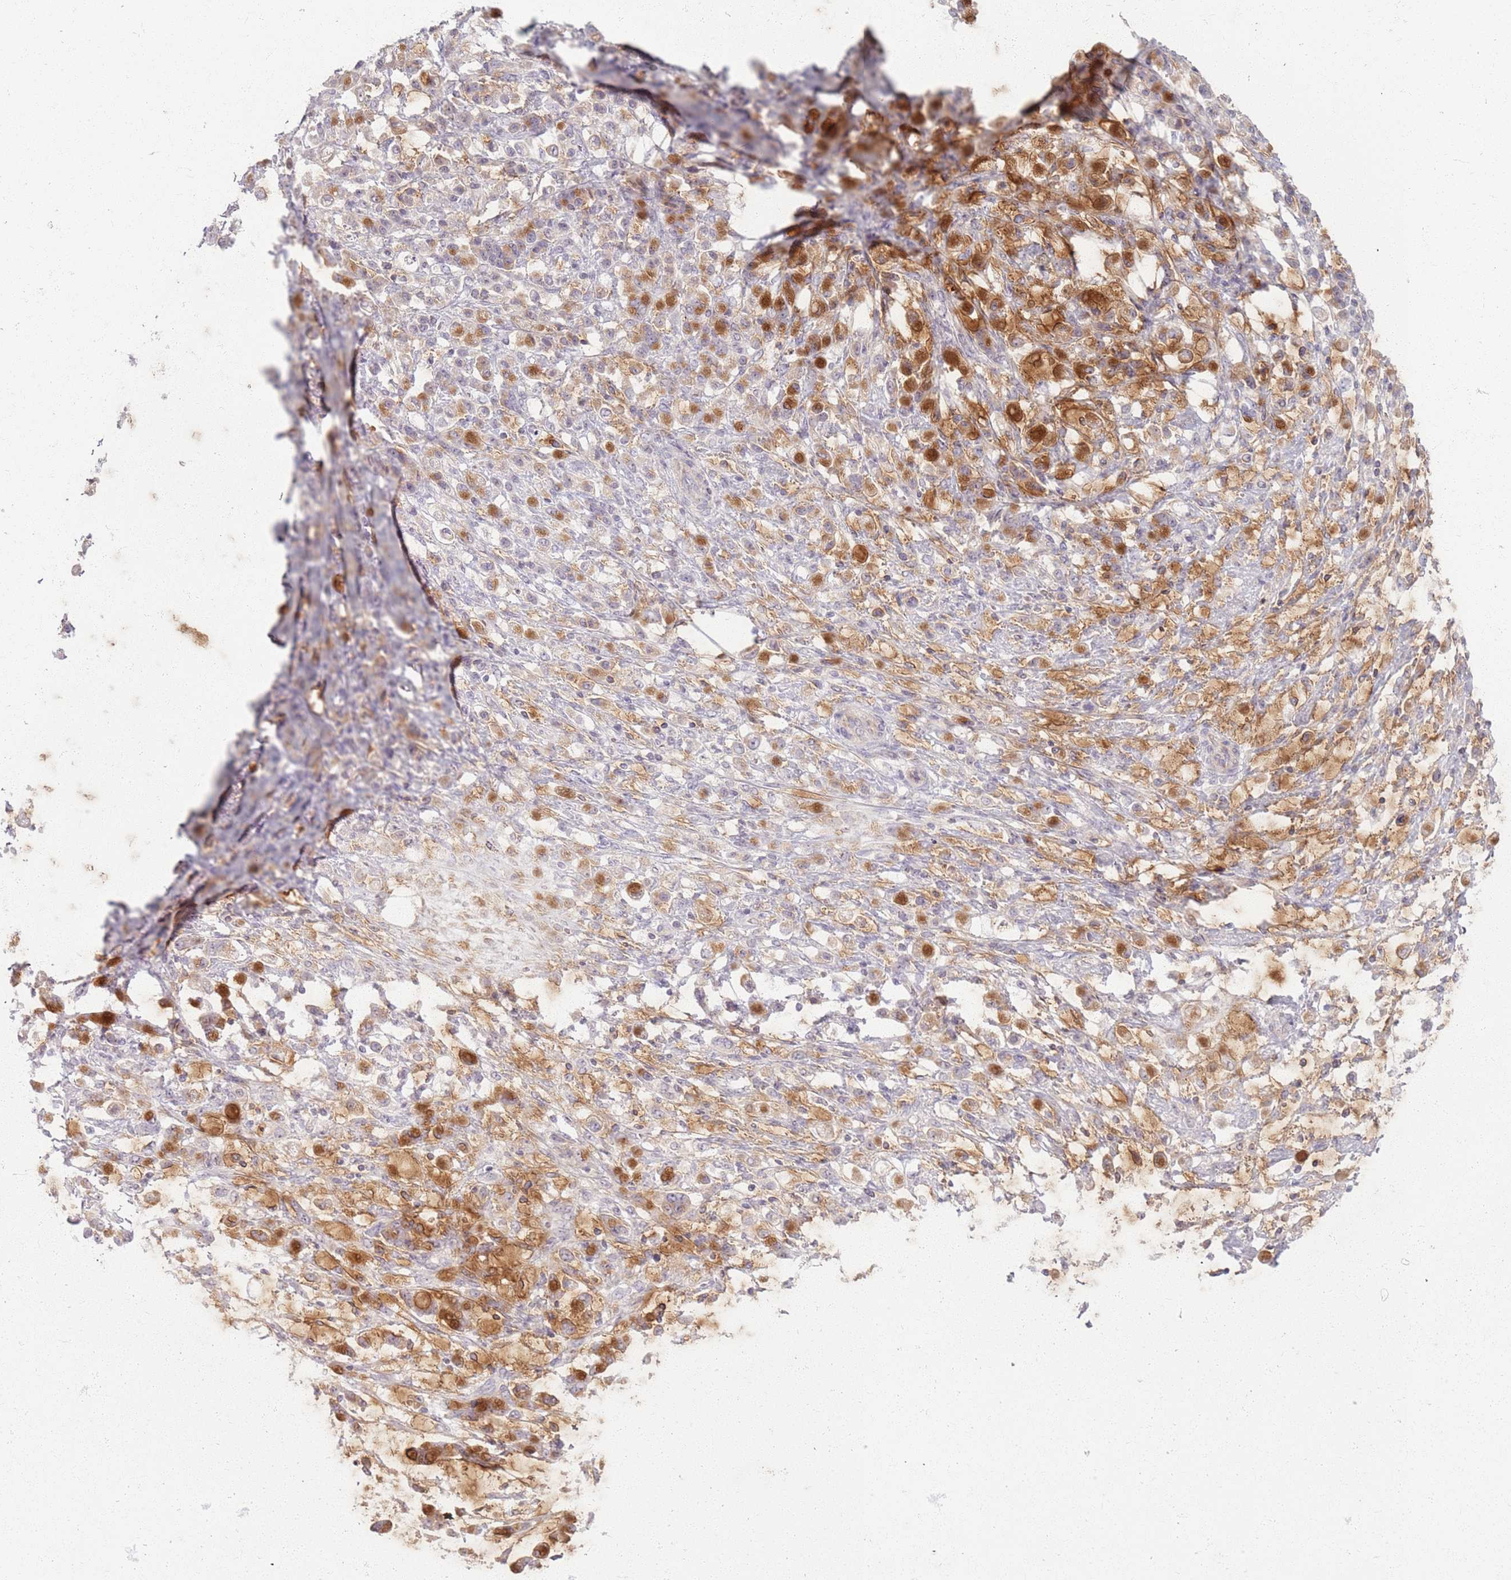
{"staining": {"intensity": "strong", "quantity": "<25%", "location": "cytoplasmic/membranous"}, "tissue": "stomach cancer", "cell_type": "Tumor cells", "image_type": "cancer", "snomed": [{"axis": "morphology", "description": "Adenocarcinoma, NOS"}, {"axis": "topography", "description": "Stomach"}], "caption": "Stomach cancer stained with a brown dye exhibits strong cytoplasmic/membranous positive staining in approximately <25% of tumor cells.", "gene": "ZDHHC2", "patient": {"sex": "female", "age": 60}}